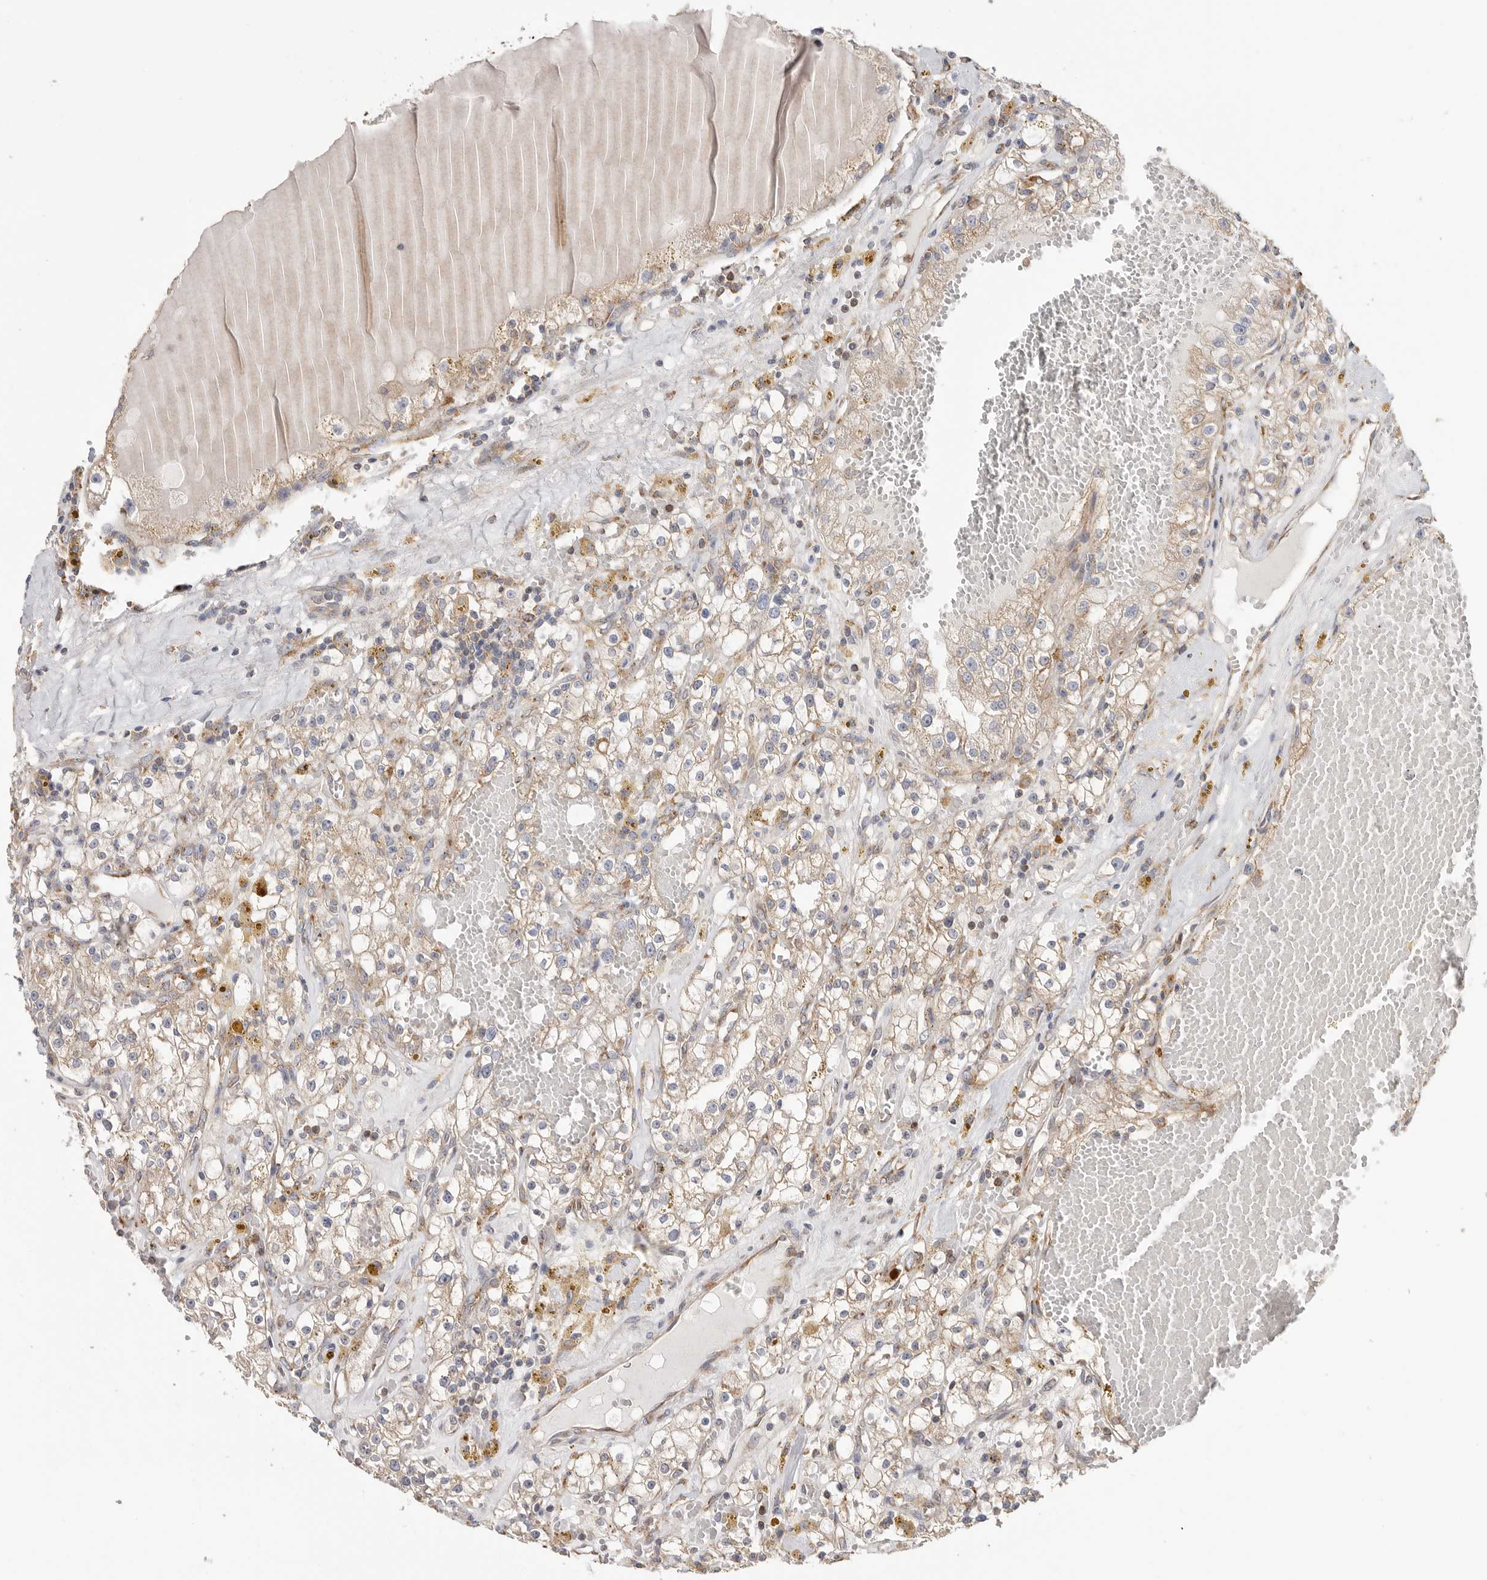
{"staining": {"intensity": "weak", "quantity": "<25%", "location": "cytoplasmic/membranous"}, "tissue": "renal cancer", "cell_type": "Tumor cells", "image_type": "cancer", "snomed": [{"axis": "morphology", "description": "Adenocarcinoma, NOS"}, {"axis": "topography", "description": "Kidney"}], "caption": "Micrograph shows no significant protein expression in tumor cells of renal adenocarcinoma.", "gene": "SERBP1", "patient": {"sex": "male", "age": 56}}